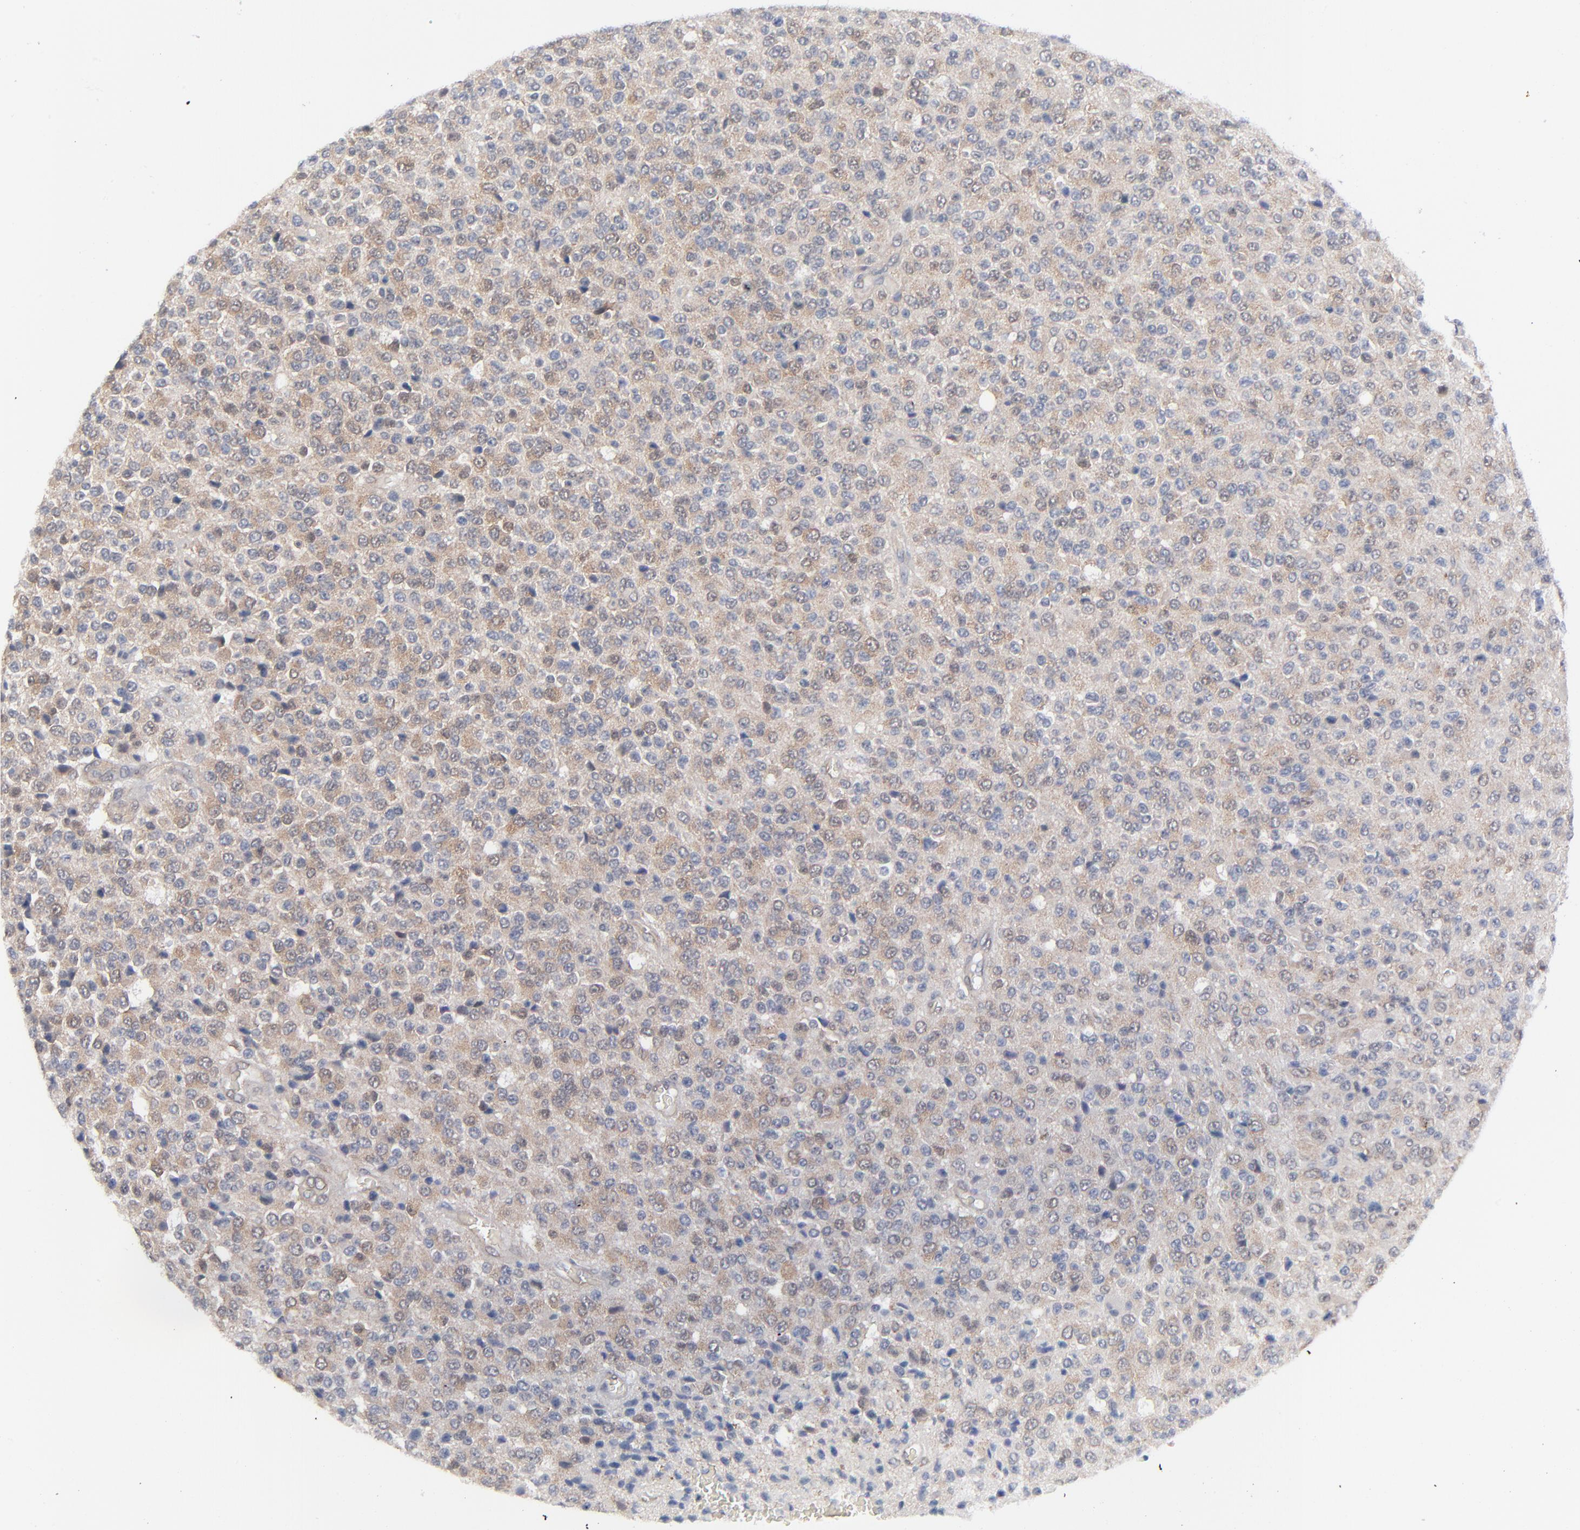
{"staining": {"intensity": "moderate", "quantity": ">75%", "location": "cytoplasmic/membranous"}, "tissue": "glioma", "cell_type": "Tumor cells", "image_type": "cancer", "snomed": [{"axis": "morphology", "description": "Glioma, malignant, High grade"}, {"axis": "topography", "description": "pancreas cauda"}], "caption": "Moderate cytoplasmic/membranous protein staining is seen in approximately >75% of tumor cells in glioma.", "gene": "RPS6KB1", "patient": {"sex": "male", "age": 60}}